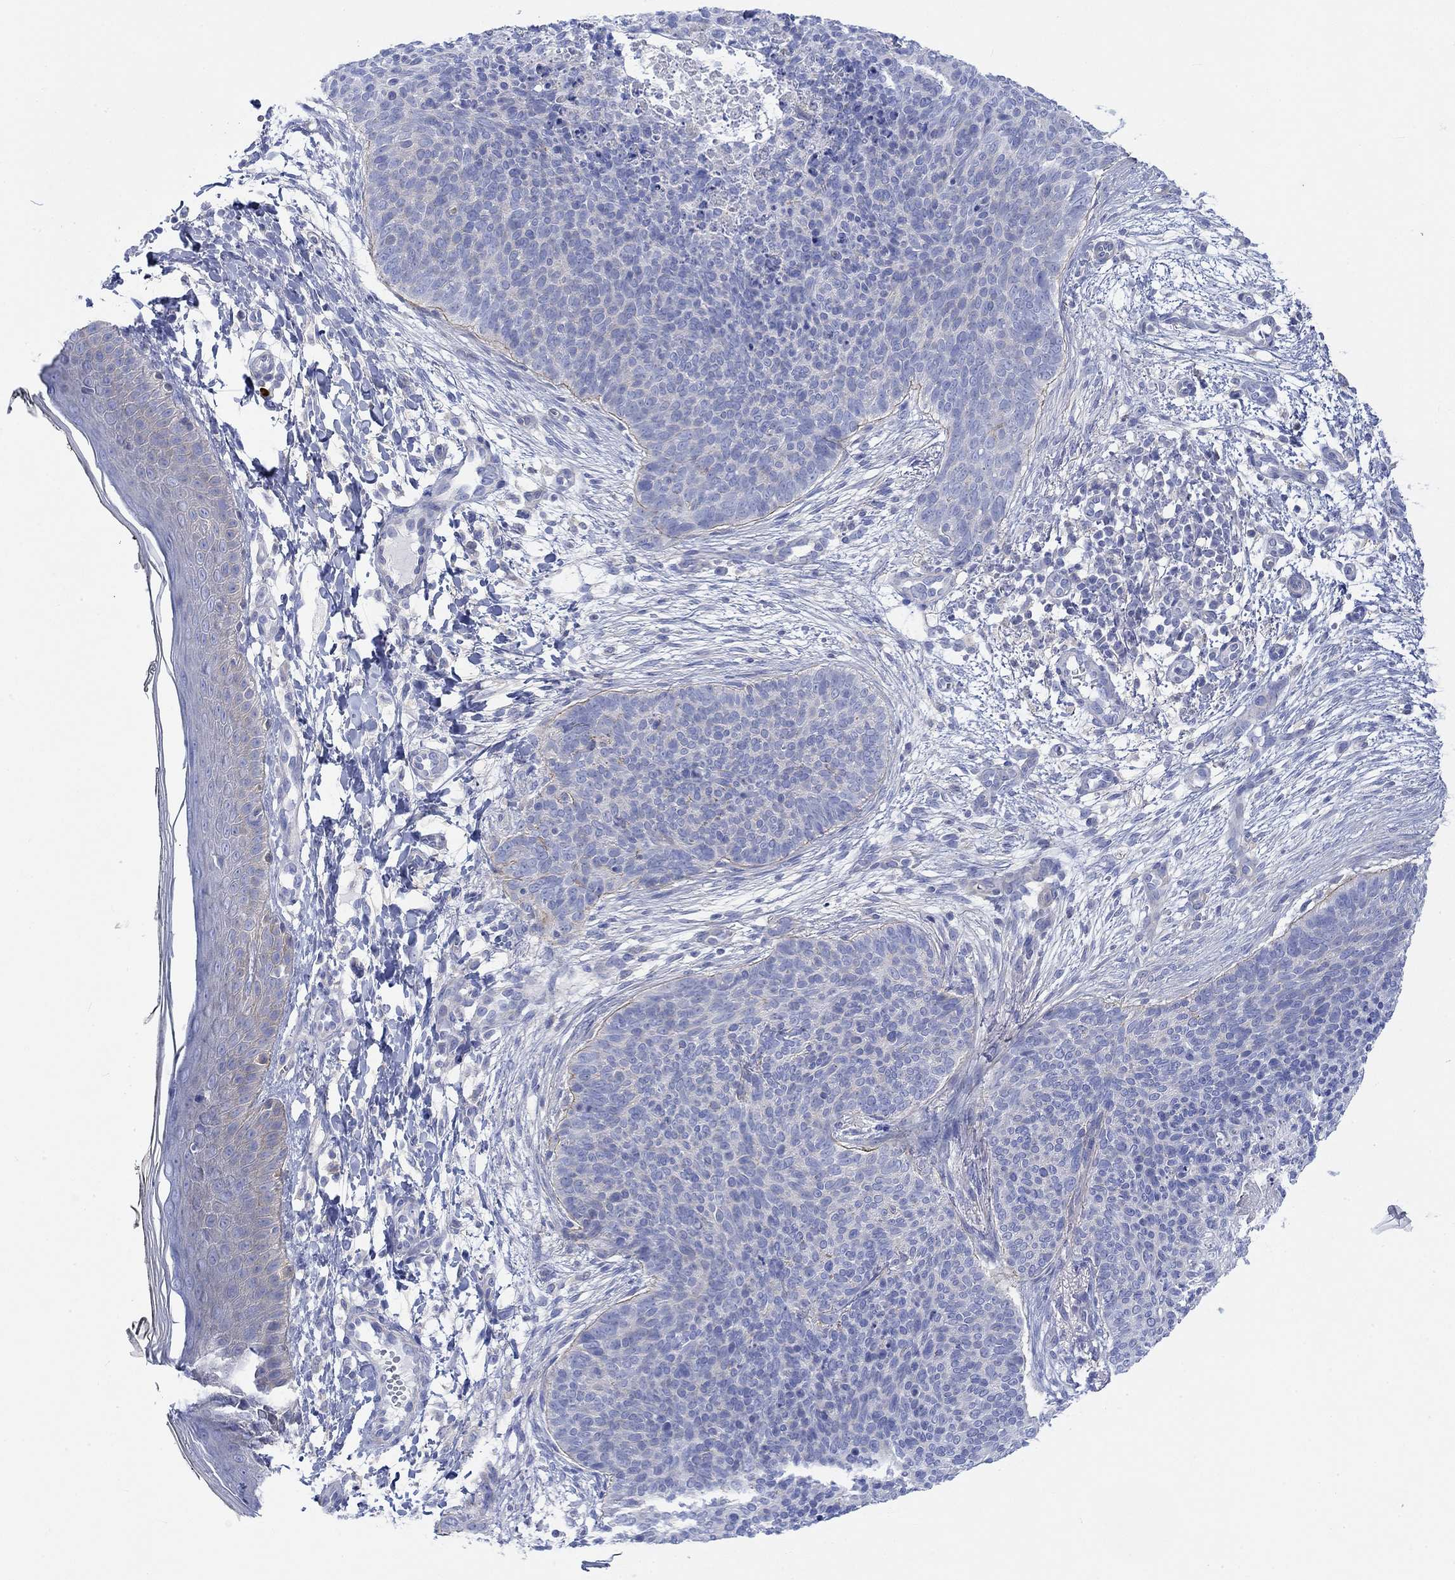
{"staining": {"intensity": "negative", "quantity": "none", "location": "none"}, "tissue": "skin cancer", "cell_type": "Tumor cells", "image_type": "cancer", "snomed": [{"axis": "morphology", "description": "Basal cell carcinoma"}, {"axis": "topography", "description": "Skin"}], "caption": "Immunohistochemistry (IHC) micrograph of skin cancer stained for a protein (brown), which demonstrates no positivity in tumor cells.", "gene": "REEP6", "patient": {"sex": "male", "age": 64}}